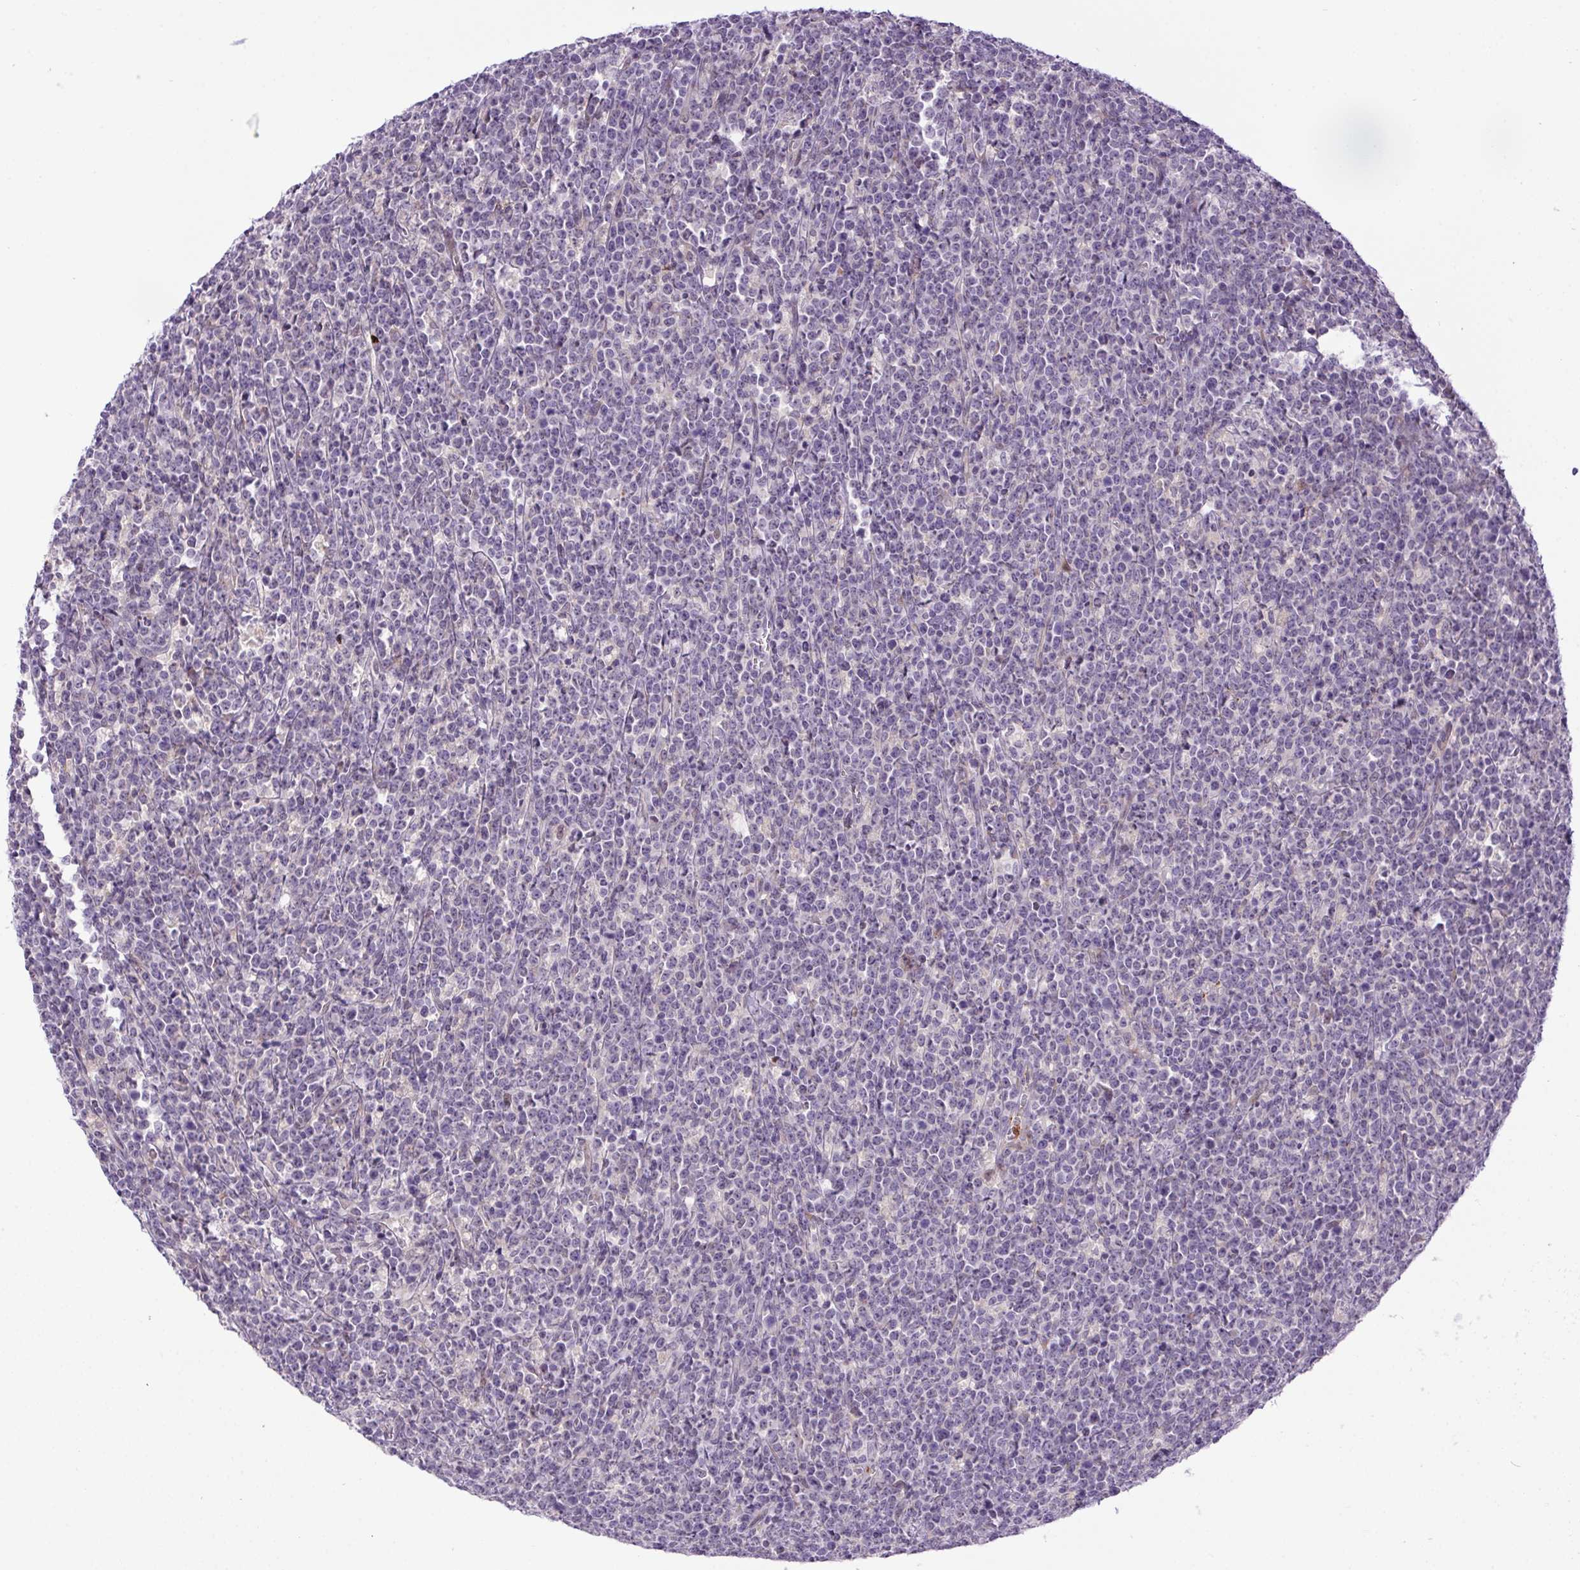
{"staining": {"intensity": "negative", "quantity": "none", "location": "none"}, "tissue": "lymphoma", "cell_type": "Tumor cells", "image_type": "cancer", "snomed": [{"axis": "morphology", "description": "Malignant lymphoma, non-Hodgkin's type, High grade"}, {"axis": "topography", "description": "Small intestine"}], "caption": "This is an immunohistochemistry photomicrograph of human lymphoma. There is no expression in tumor cells.", "gene": "LRRTM1", "patient": {"sex": "female", "age": 56}}